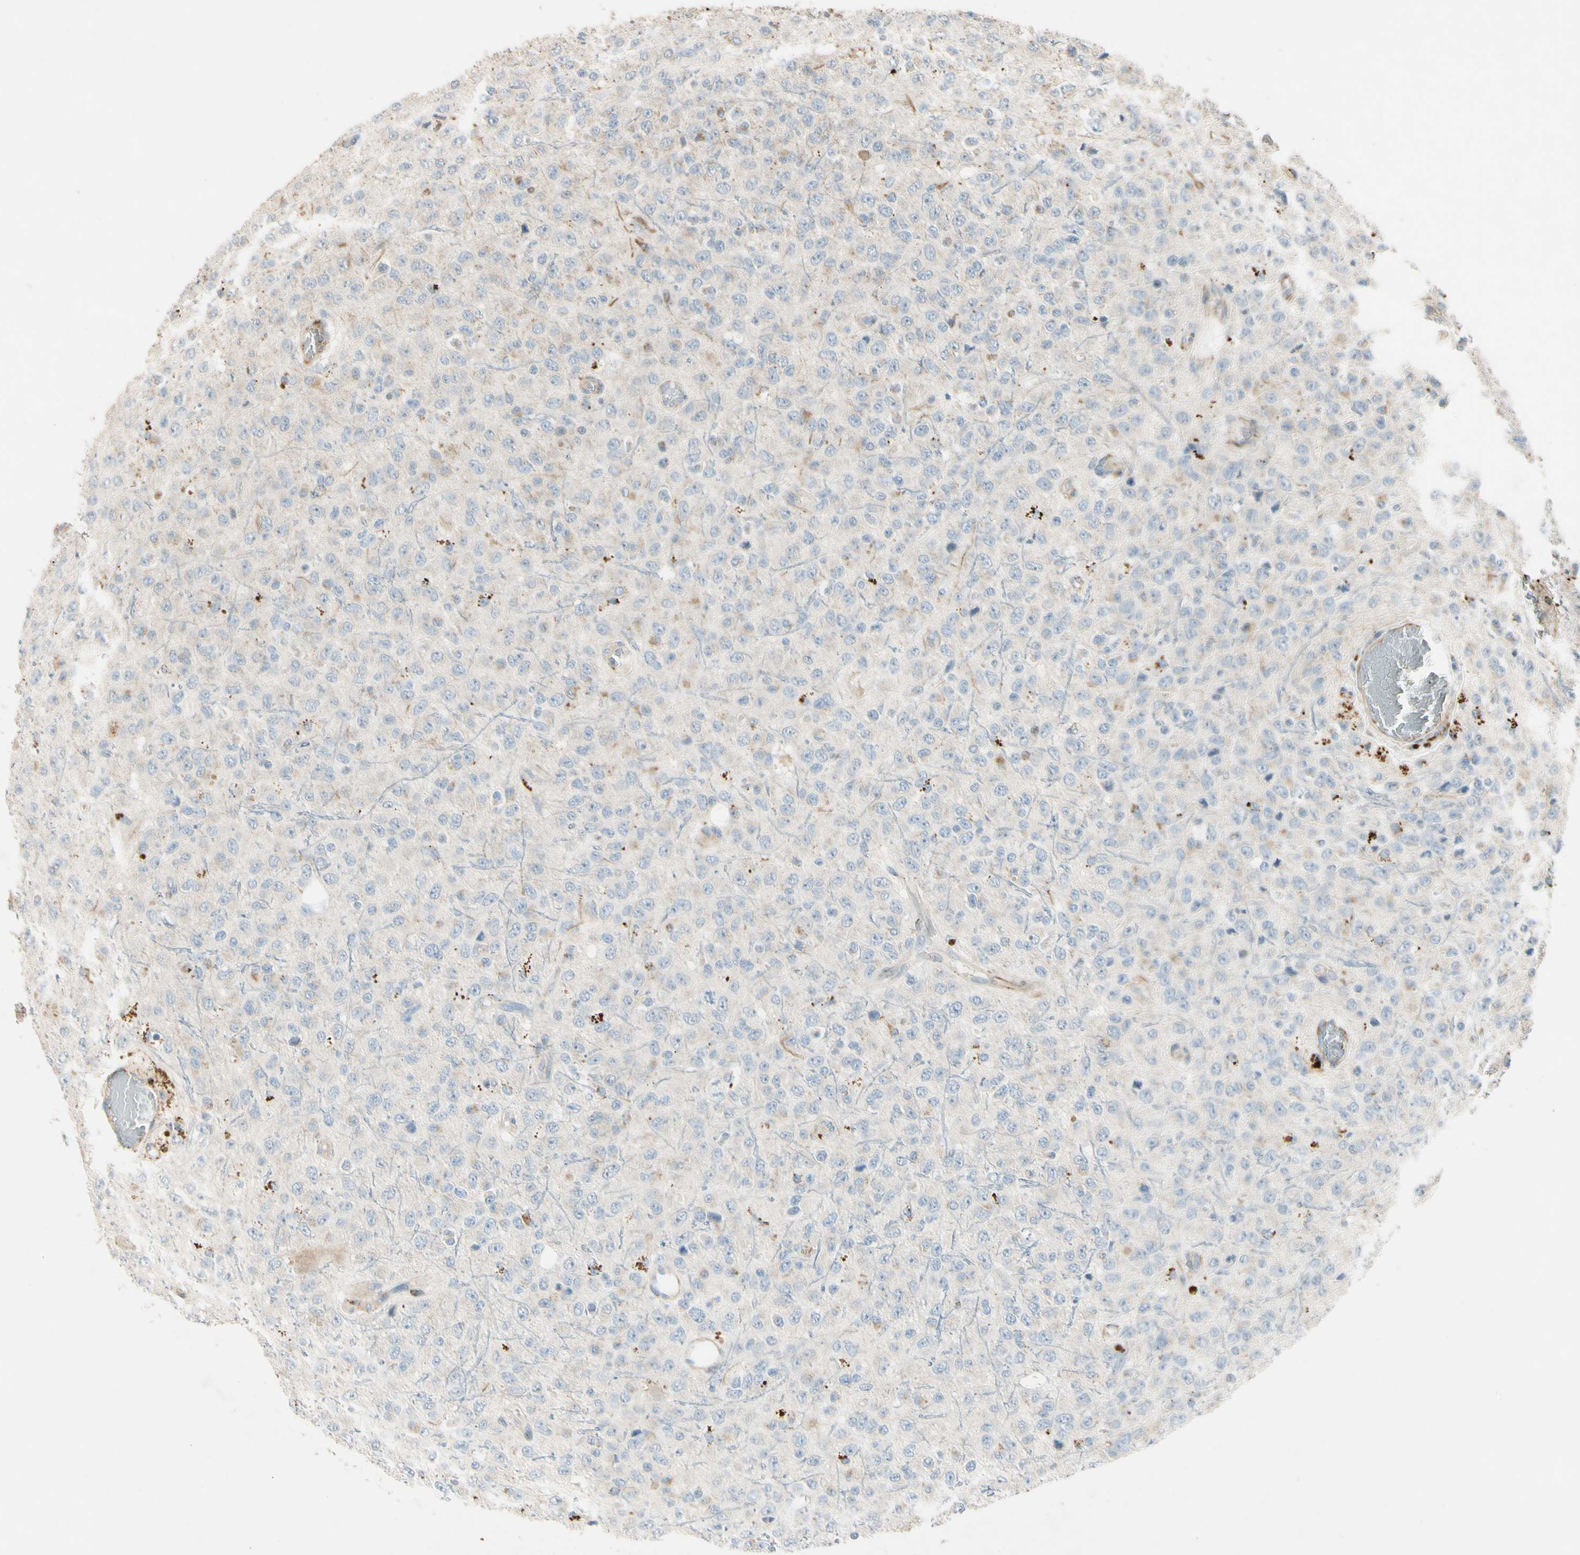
{"staining": {"intensity": "weak", "quantity": "<25%", "location": "cytoplasmic/membranous"}, "tissue": "glioma", "cell_type": "Tumor cells", "image_type": "cancer", "snomed": [{"axis": "morphology", "description": "Glioma, malignant, High grade"}, {"axis": "topography", "description": "pancreas cauda"}], "caption": "Immunohistochemistry of human glioma shows no staining in tumor cells.", "gene": "NDFIP1", "patient": {"sex": "male", "age": 60}}